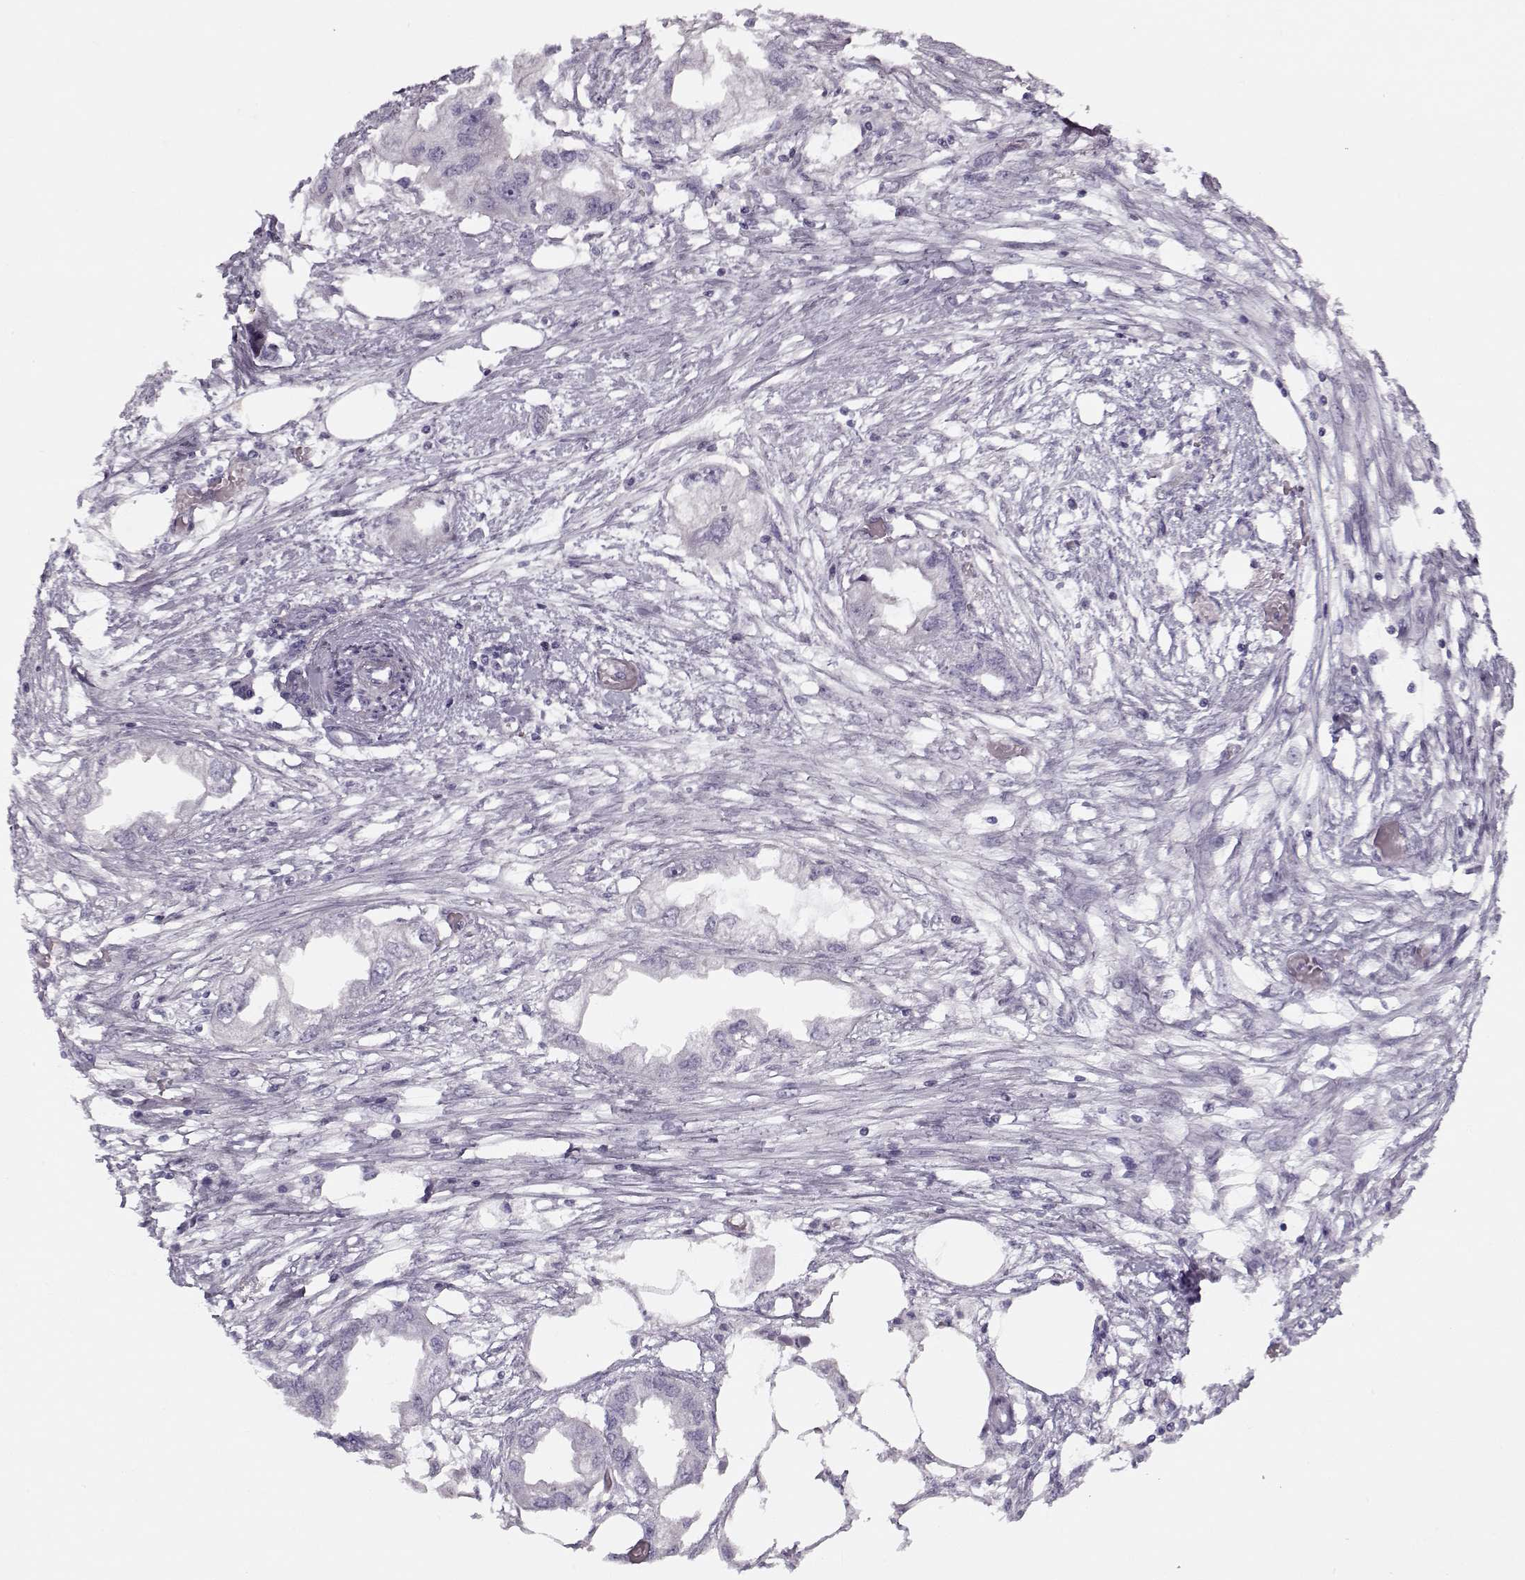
{"staining": {"intensity": "negative", "quantity": "none", "location": "none"}, "tissue": "endometrial cancer", "cell_type": "Tumor cells", "image_type": "cancer", "snomed": [{"axis": "morphology", "description": "Adenocarcinoma, NOS"}, {"axis": "morphology", "description": "Adenocarcinoma, metastatic, NOS"}, {"axis": "topography", "description": "Adipose tissue"}, {"axis": "topography", "description": "Endometrium"}], "caption": "This photomicrograph is of endometrial cancer (metastatic adenocarcinoma) stained with immunohistochemistry to label a protein in brown with the nuclei are counter-stained blue. There is no staining in tumor cells. The staining is performed using DAB brown chromogen with nuclei counter-stained in using hematoxylin.", "gene": "PNMT", "patient": {"sex": "female", "age": 67}}